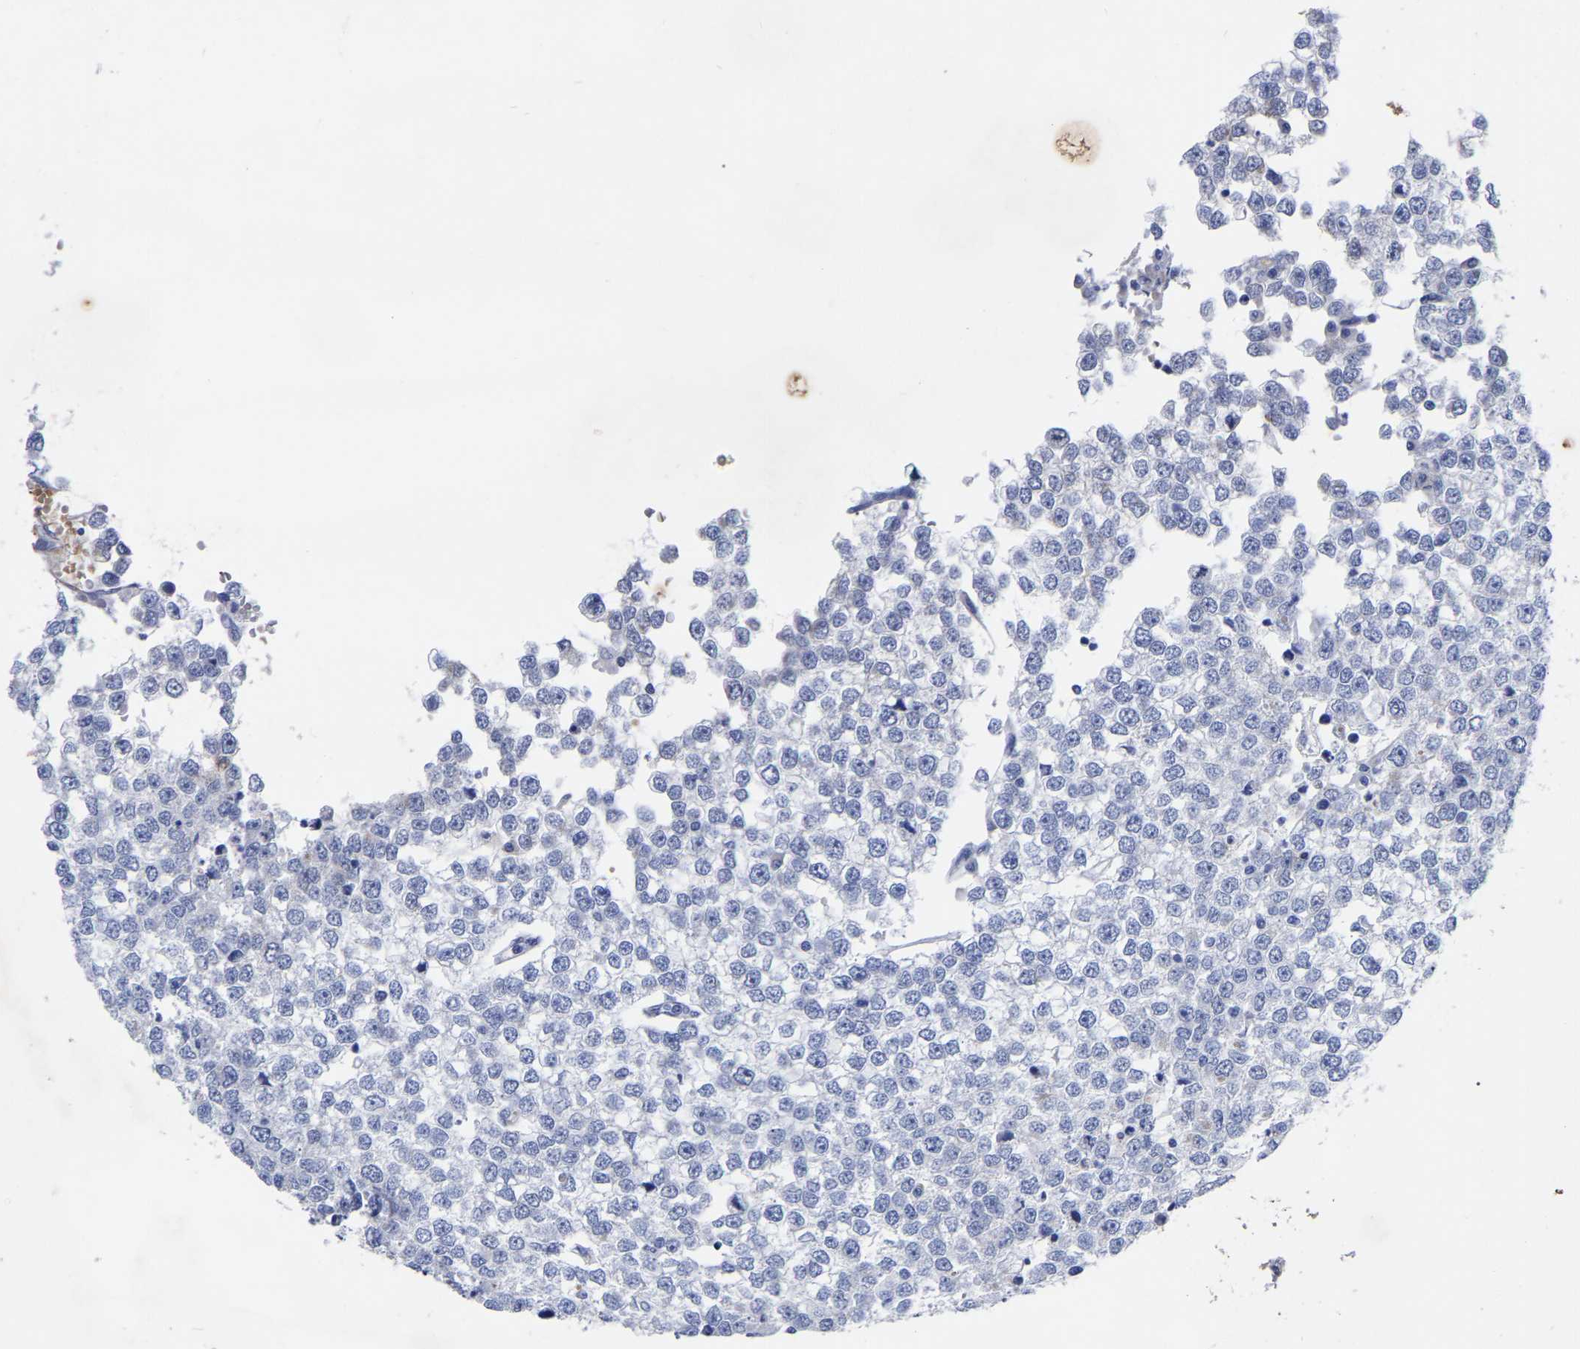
{"staining": {"intensity": "negative", "quantity": "none", "location": "none"}, "tissue": "testis cancer", "cell_type": "Tumor cells", "image_type": "cancer", "snomed": [{"axis": "morphology", "description": "Seminoma, NOS"}, {"axis": "topography", "description": "Testis"}], "caption": "The immunohistochemistry image has no significant expression in tumor cells of testis seminoma tissue.", "gene": "GDF3", "patient": {"sex": "male", "age": 65}}